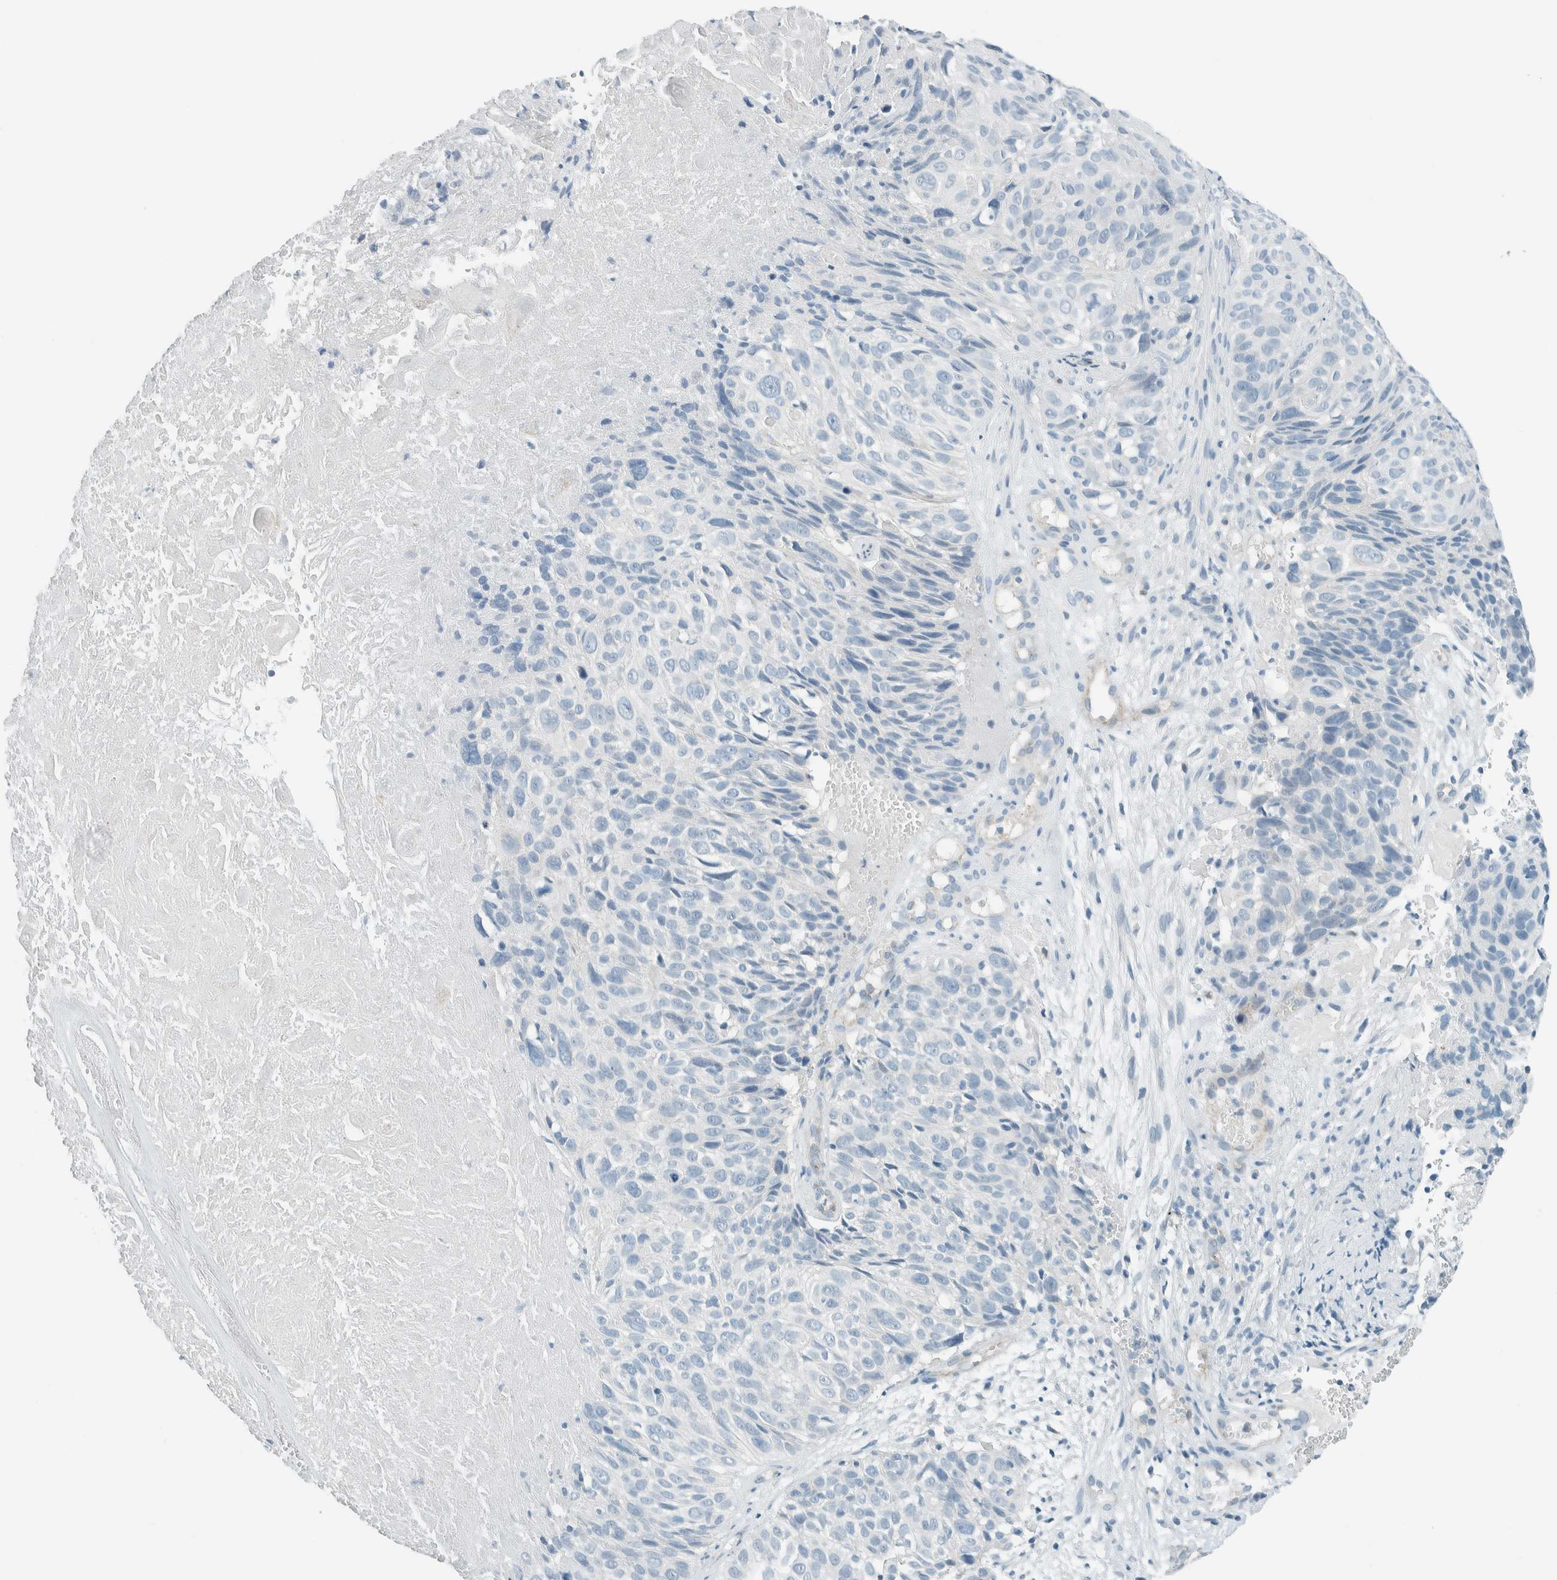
{"staining": {"intensity": "negative", "quantity": "none", "location": "none"}, "tissue": "cervical cancer", "cell_type": "Tumor cells", "image_type": "cancer", "snomed": [{"axis": "morphology", "description": "Squamous cell carcinoma, NOS"}, {"axis": "topography", "description": "Cervix"}], "caption": "A photomicrograph of squamous cell carcinoma (cervical) stained for a protein reveals no brown staining in tumor cells.", "gene": "SLFN12", "patient": {"sex": "female", "age": 74}}